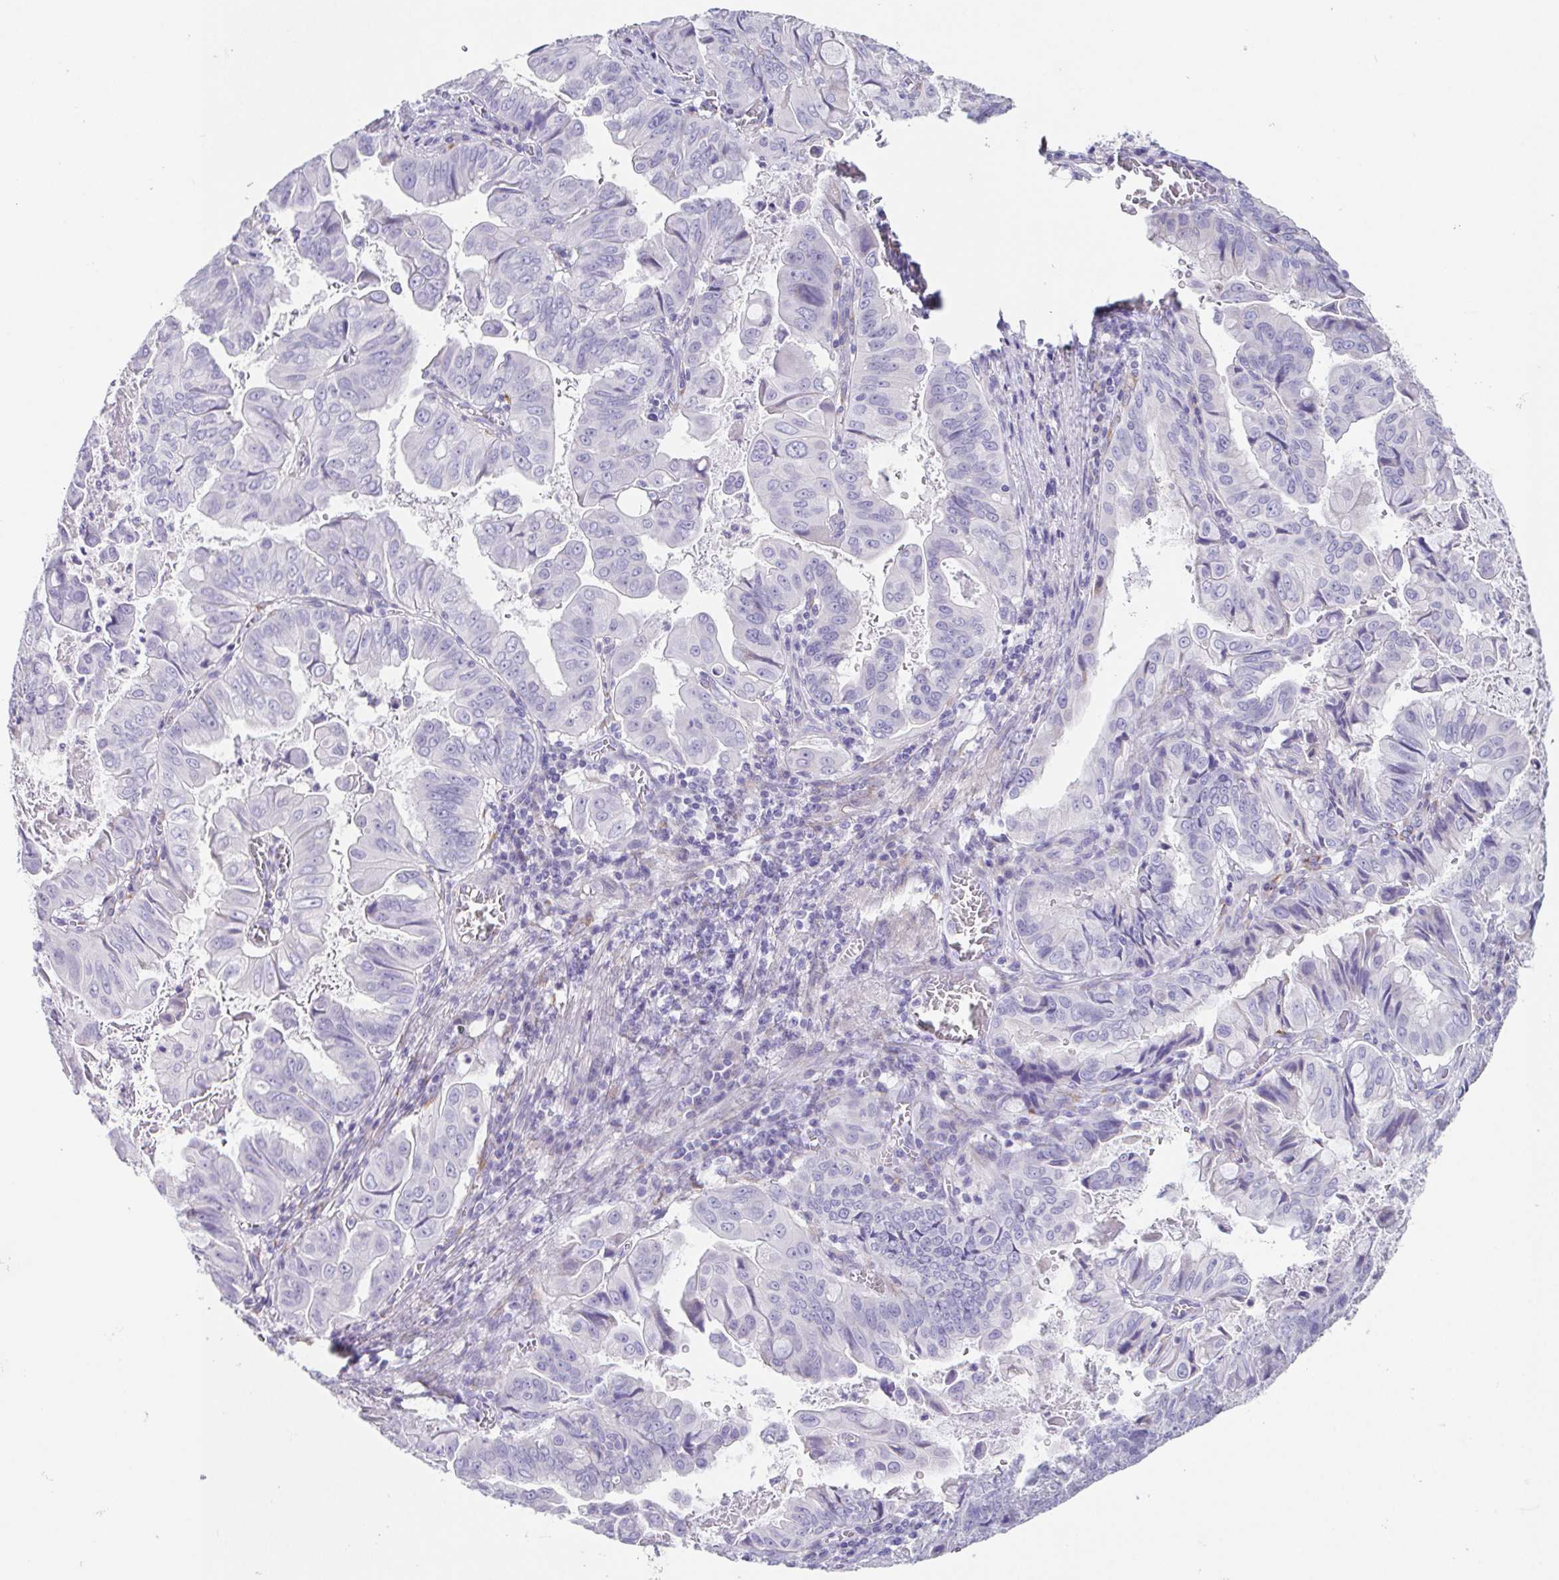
{"staining": {"intensity": "negative", "quantity": "none", "location": "none"}, "tissue": "stomach cancer", "cell_type": "Tumor cells", "image_type": "cancer", "snomed": [{"axis": "morphology", "description": "Adenocarcinoma, NOS"}, {"axis": "topography", "description": "Stomach, upper"}], "caption": "An IHC histopathology image of stomach cancer (adenocarcinoma) is shown. There is no staining in tumor cells of stomach cancer (adenocarcinoma).", "gene": "HDGFL1", "patient": {"sex": "male", "age": 80}}